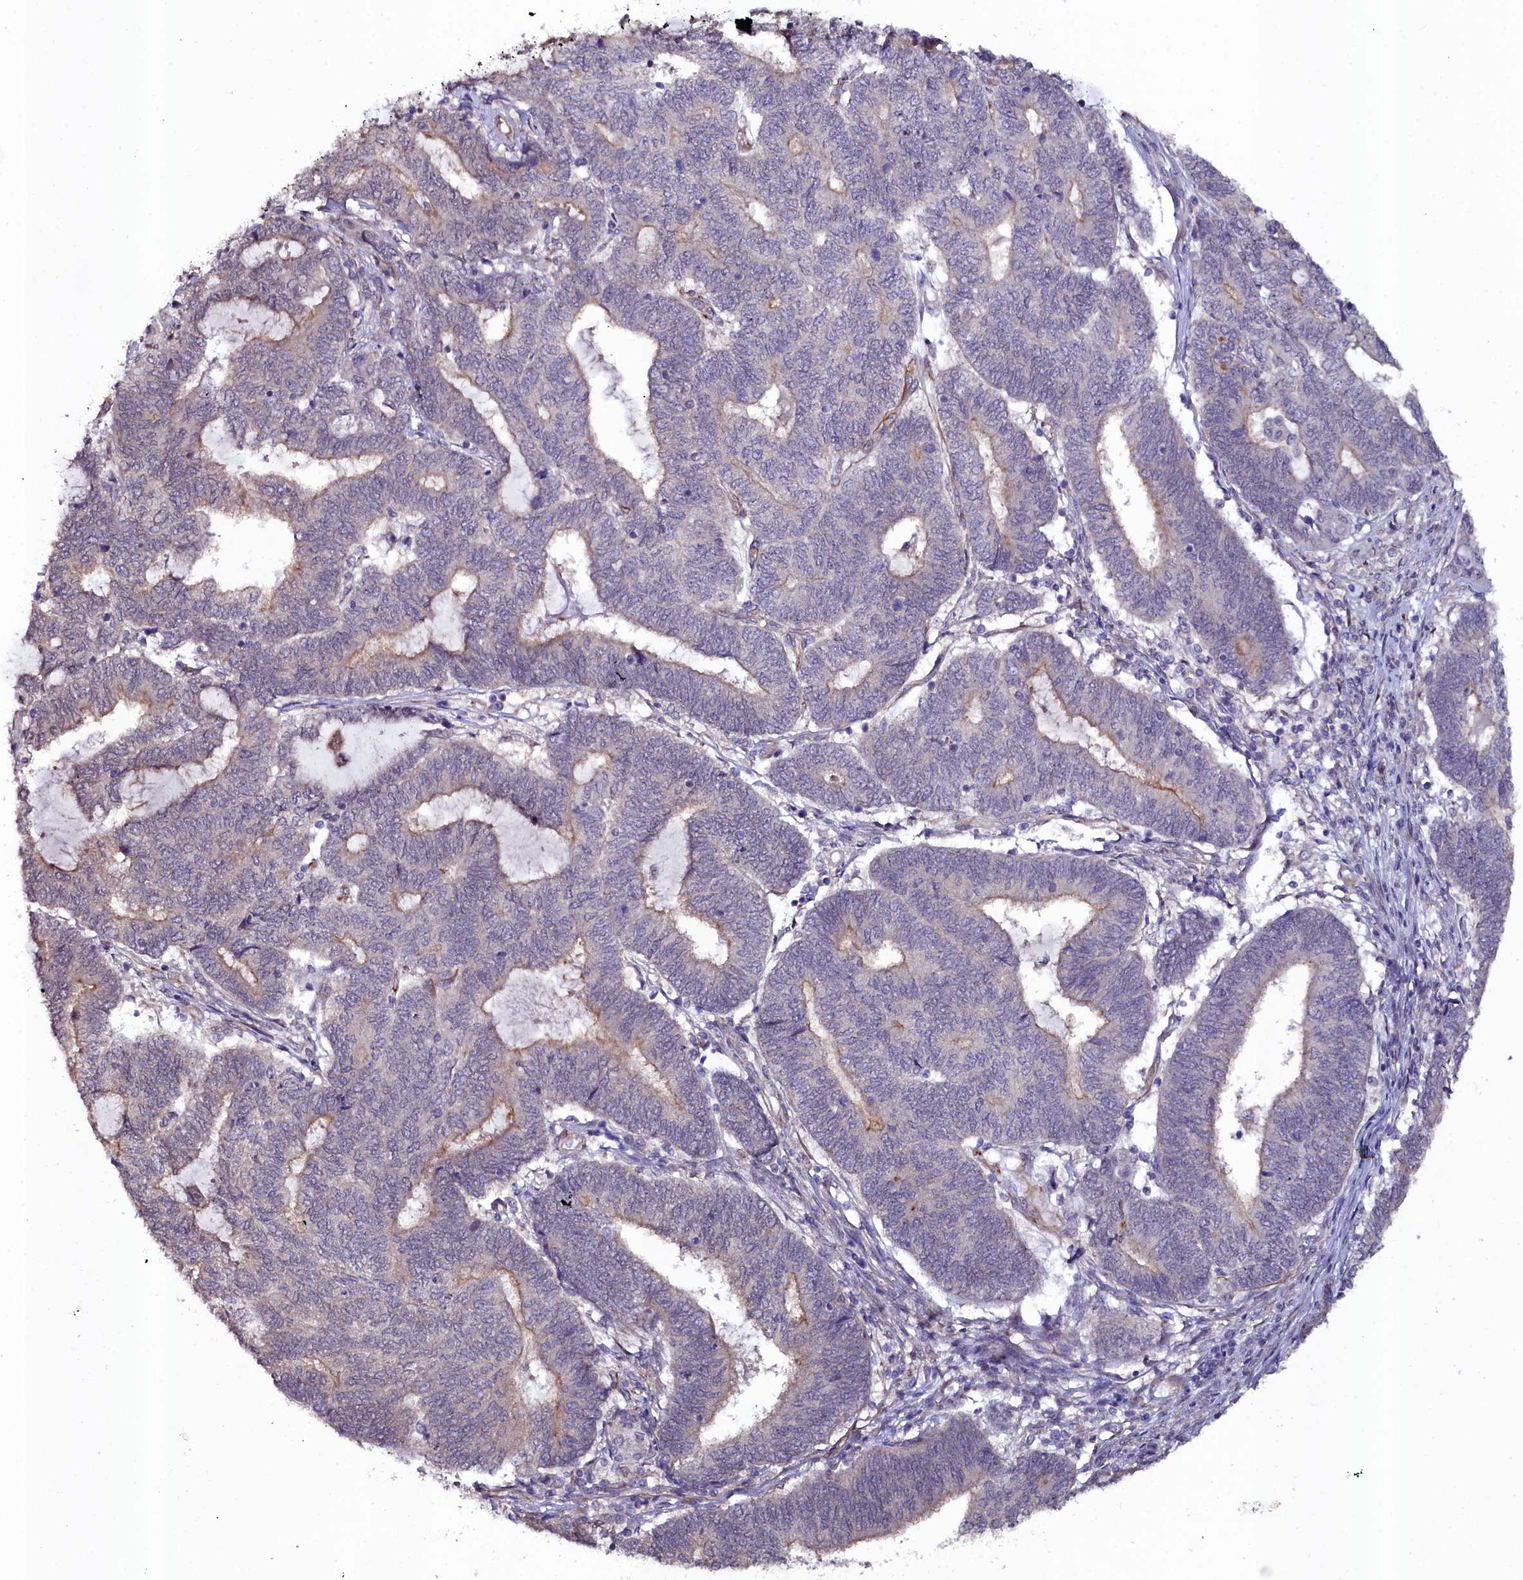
{"staining": {"intensity": "weak", "quantity": "<25%", "location": "cytoplasmic/membranous"}, "tissue": "endometrial cancer", "cell_type": "Tumor cells", "image_type": "cancer", "snomed": [{"axis": "morphology", "description": "Adenocarcinoma, NOS"}, {"axis": "topography", "description": "Uterus"}, {"axis": "topography", "description": "Endometrium"}], "caption": "High power microscopy photomicrograph of an immunohistochemistry (IHC) photomicrograph of adenocarcinoma (endometrial), revealing no significant expression in tumor cells. (DAB (3,3'-diaminobenzidine) IHC visualized using brightfield microscopy, high magnification).", "gene": "C4orf19", "patient": {"sex": "female", "age": 70}}